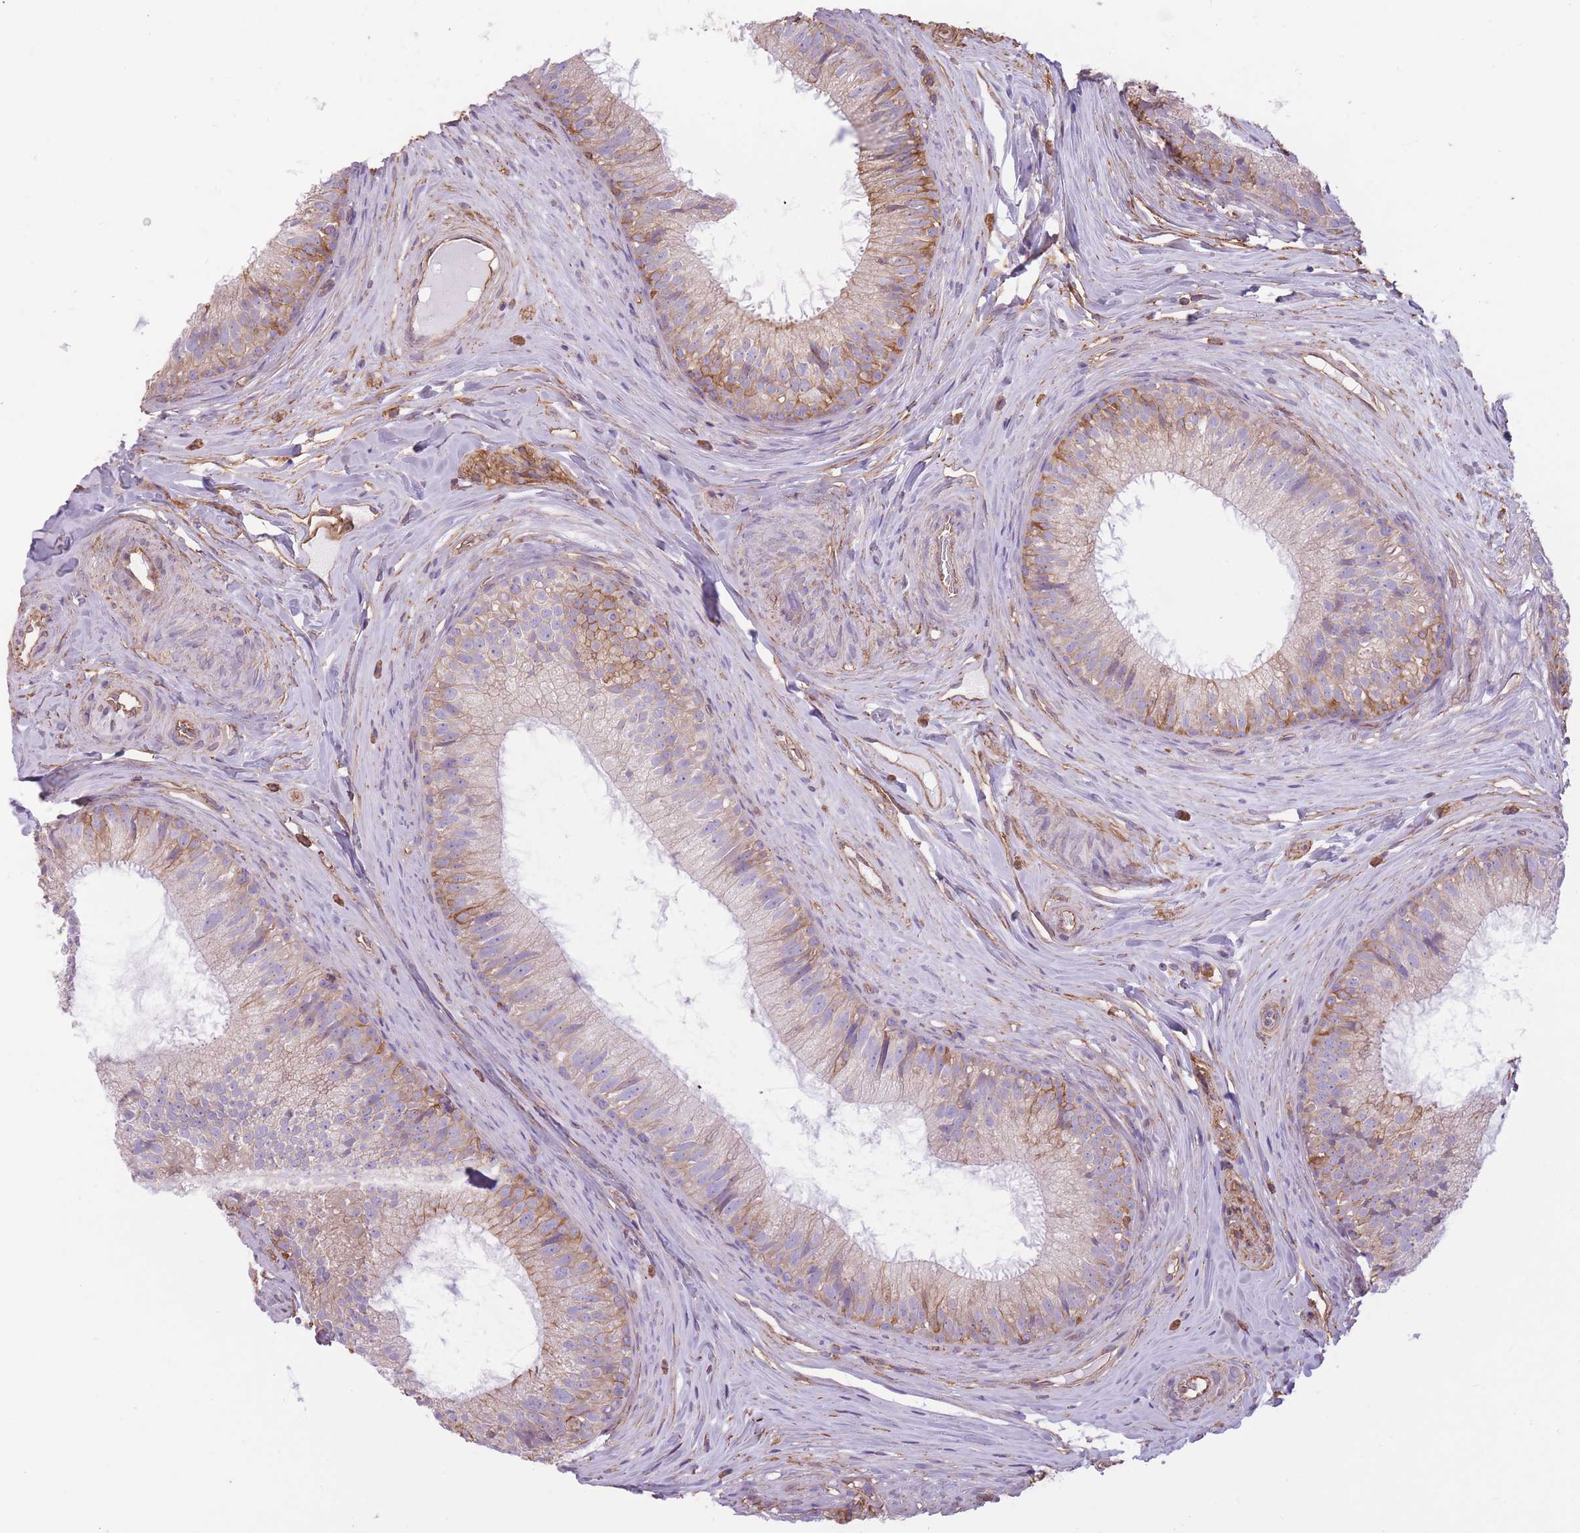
{"staining": {"intensity": "moderate", "quantity": "25%-75%", "location": "cytoplasmic/membranous"}, "tissue": "epididymis", "cell_type": "Glandular cells", "image_type": "normal", "snomed": [{"axis": "morphology", "description": "Normal tissue, NOS"}, {"axis": "topography", "description": "Epididymis"}], "caption": "This histopathology image shows immunohistochemistry staining of benign epididymis, with medium moderate cytoplasmic/membranous staining in approximately 25%-75% of glandular cells.", "gene": "ADD1", "patient": {"sex": "male", "age": 34}}